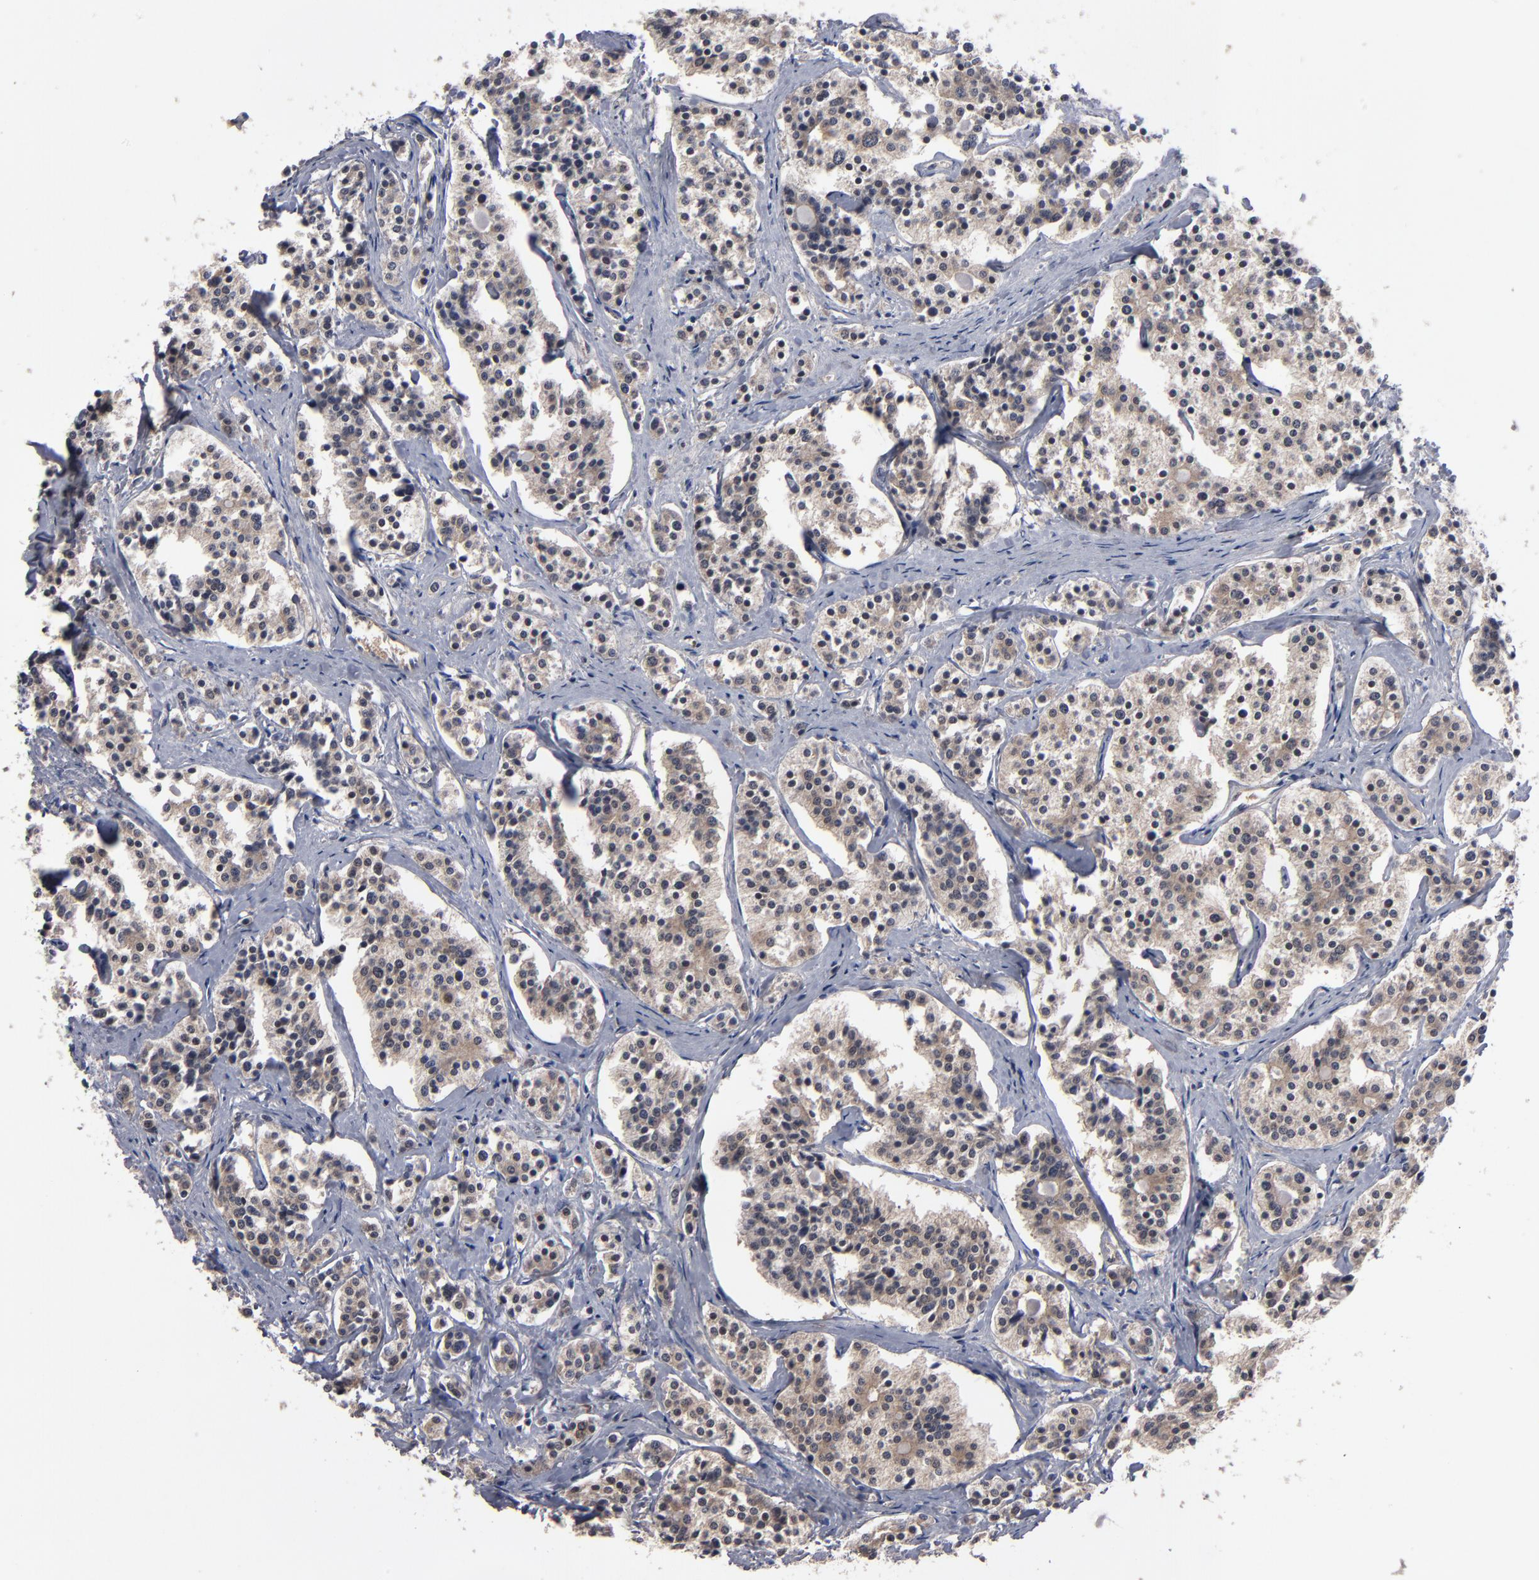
{"staining": {"intensity": "moderate", "quantity": ">75%", "location": "cytoplasmic/membranous"}, "tissue": "carcinoid", "cell_type": "Tumor cells", "image_type": "cancer", "snomed": [{"axis": "morphology", "description": "Carcinoid, malignant, NOS"}, {"axis": "topography", "description": "Small intestine"}], "caption": "The photomicrograph displays immunohistochemical staining of malignant carcinoid. There is moderate cytoplasmic/membranous staining is appreciated in about >75% of tumor cells.", "gene": "ALG13", "patient": {"sex": "male", "age": 63}}